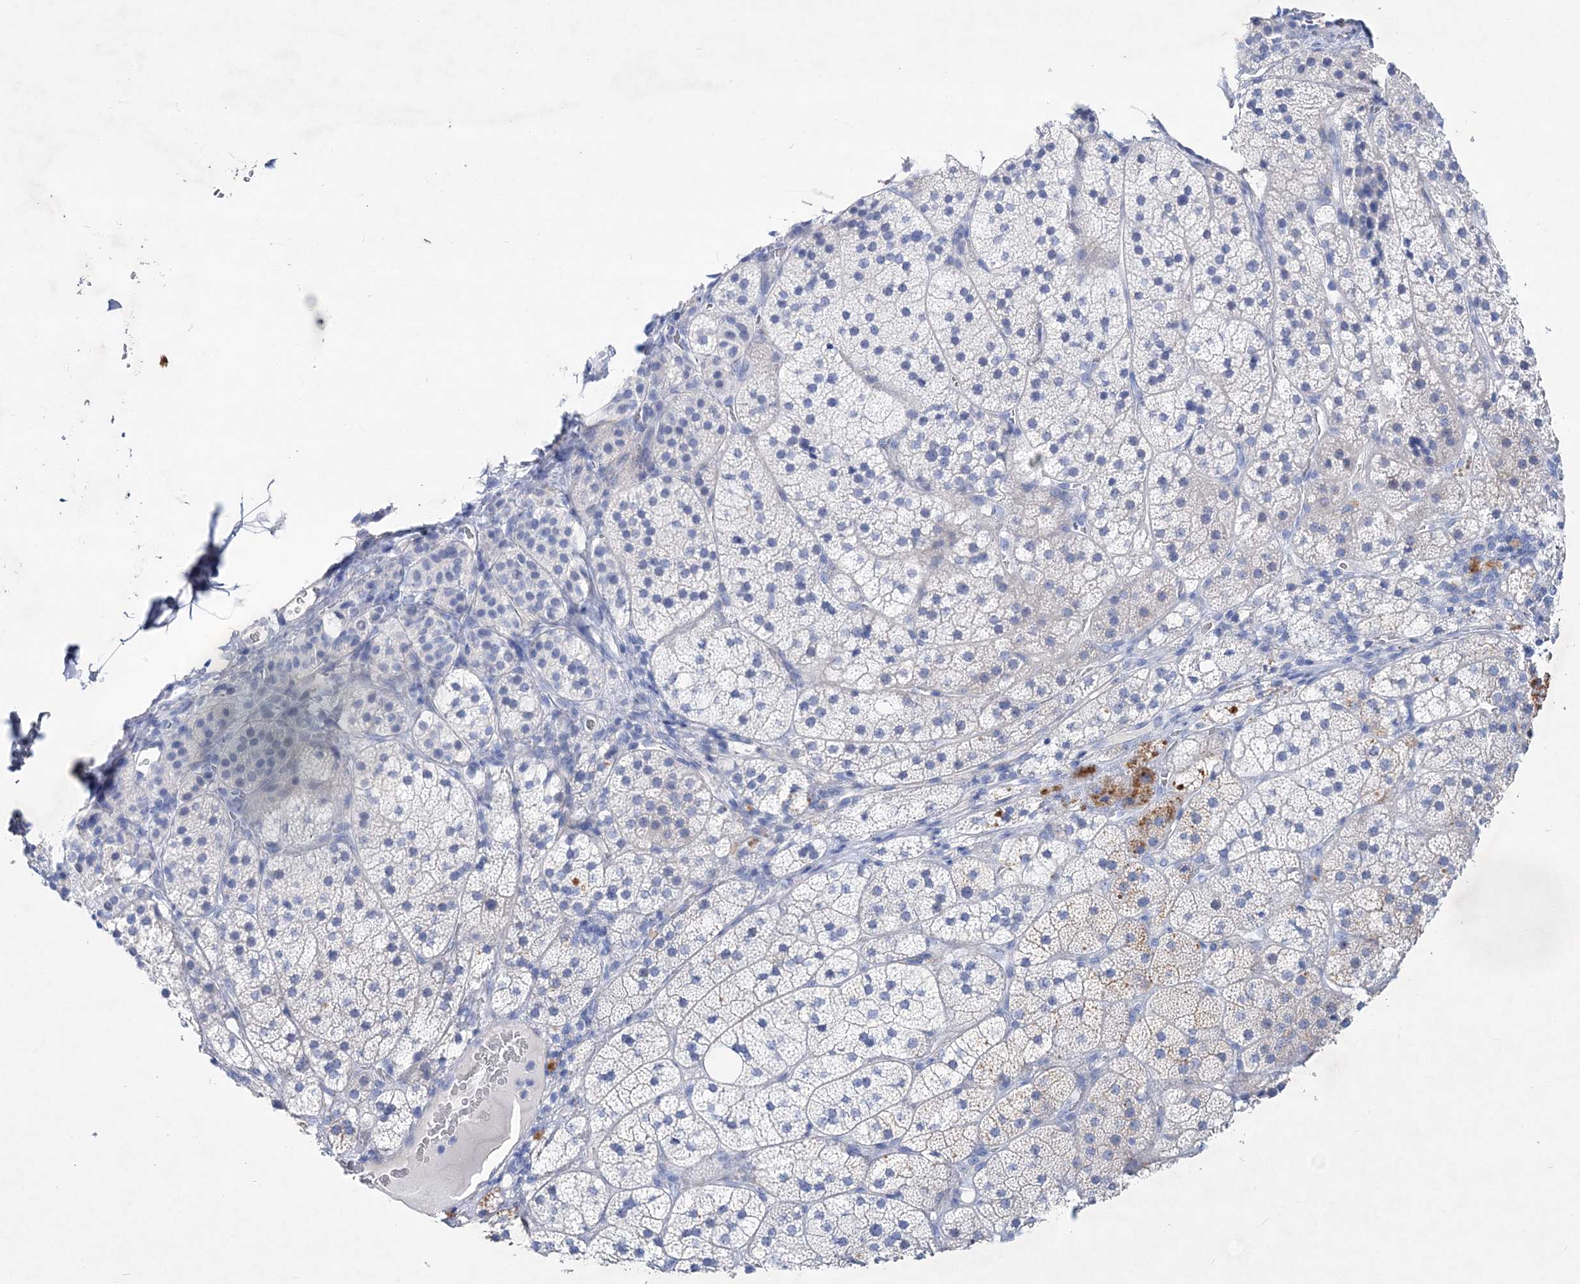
{"staining": {"intensity": "negative", "quantity": "none", "location": "none"}, "tissue": "adrenal gland", "cell_type": "Glandular cells", "image_type": "normal", "snomed": [{"axis": "morphology", "description": "Normal tissue, NOS"}, {"axis": "topography", "description": "Adrenal gland"}], "caption": "The image exhibits no staining of glandular cells in benign adrenal gland. The staining was performed using DAB to visualize the protein expression in brown, while the nuclei were stained in blue with hematoxylin (Magnification: 20x).", "gene": "SPINK7", "patient": {"sex": "female", "age": 44}}